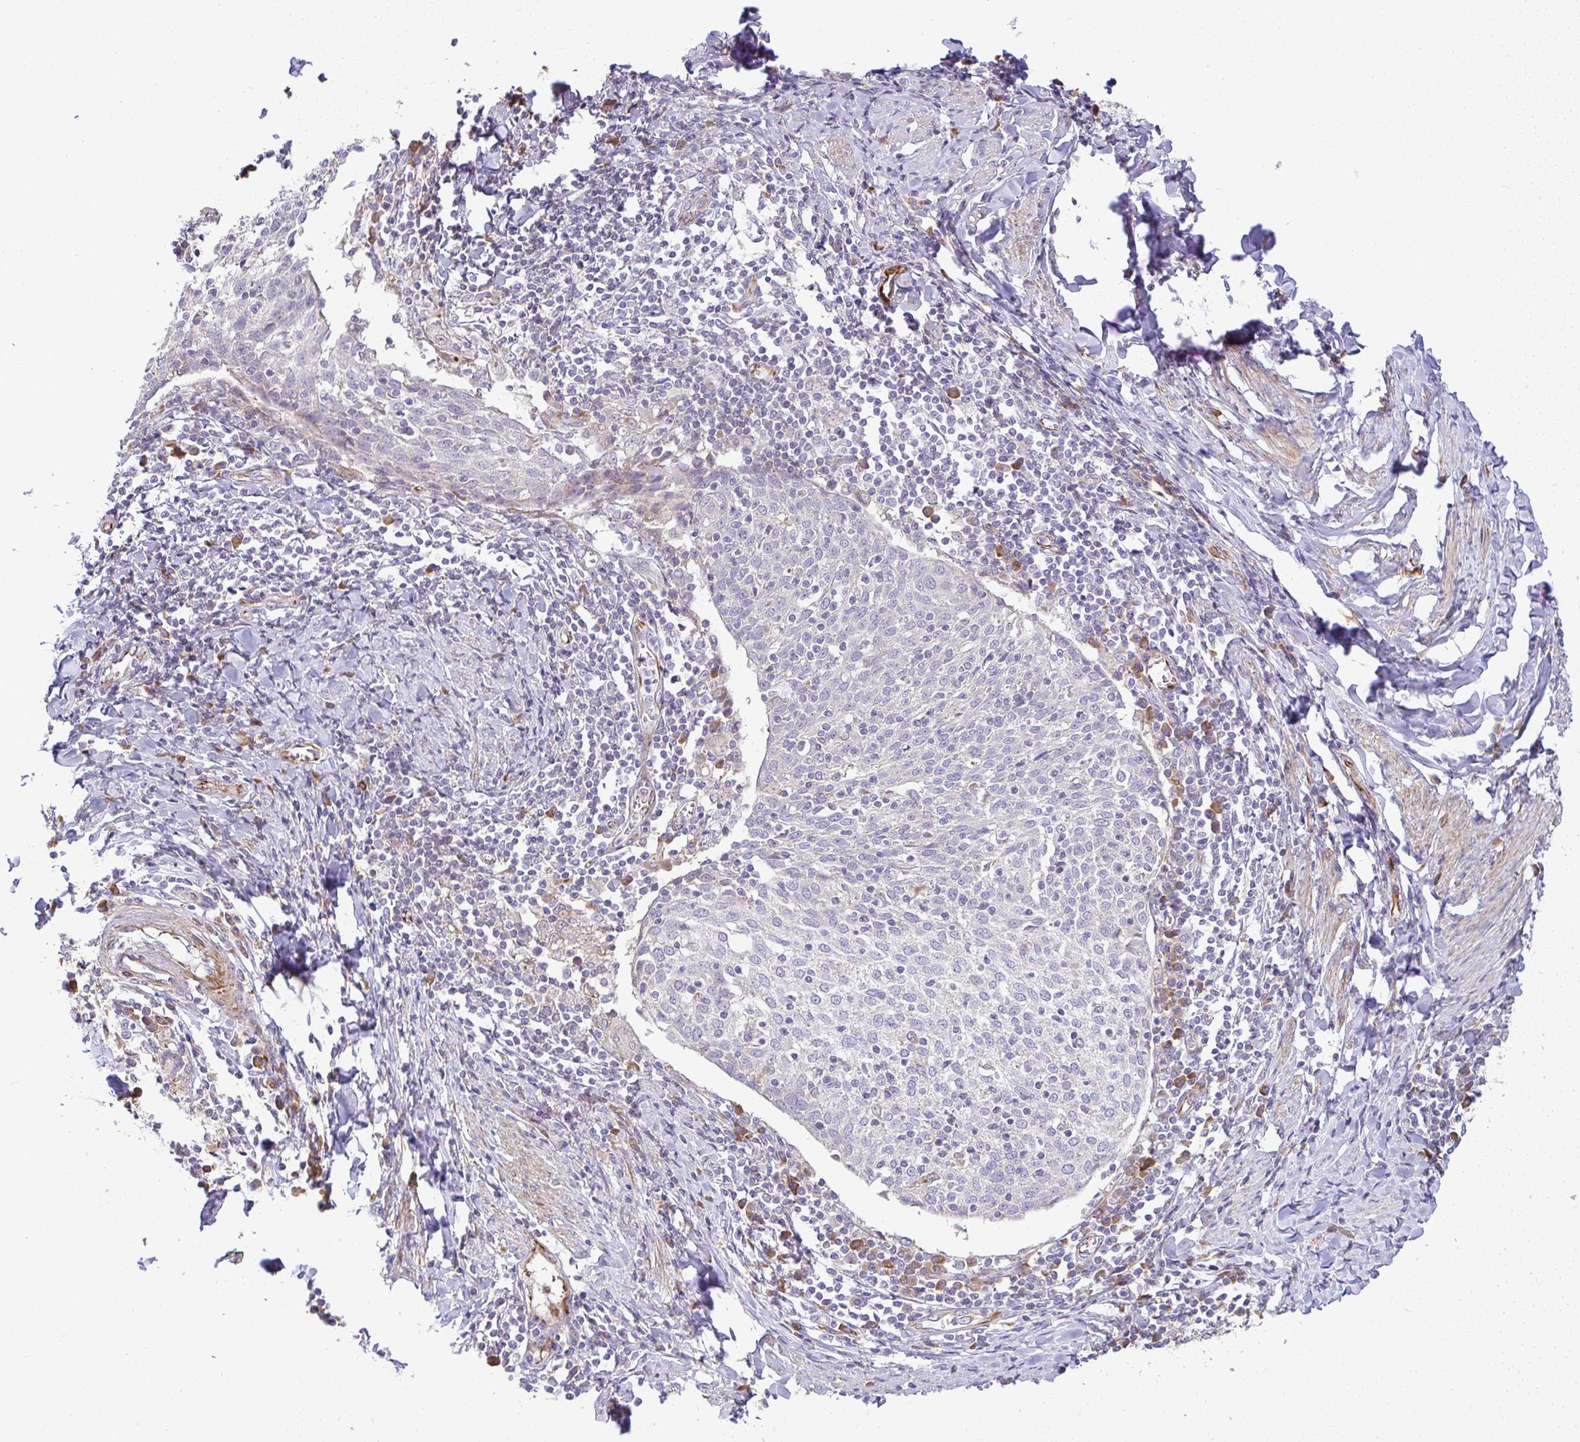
{"staining": {"intensity": "negative", "quantity": "none", "location": "none"}, "tissue": "cervical cancer", "cell_type": "Tumor cells", "image_type": "cancer", "snomed": [{"axis": "morphology", "description": "Squamous cell carcinoma, NOS"}, {"axis": "topography", "description": "Cervix"}], "caption": "The micrograph demonstrates no staining of tumor cells in squamous cell carcinoma (cervical). (Immunohistochemistry (ihc), brightfield microscopy, high magnification).", "gene": "GRID2", "patient": {"sex": "female", "age": 52}}